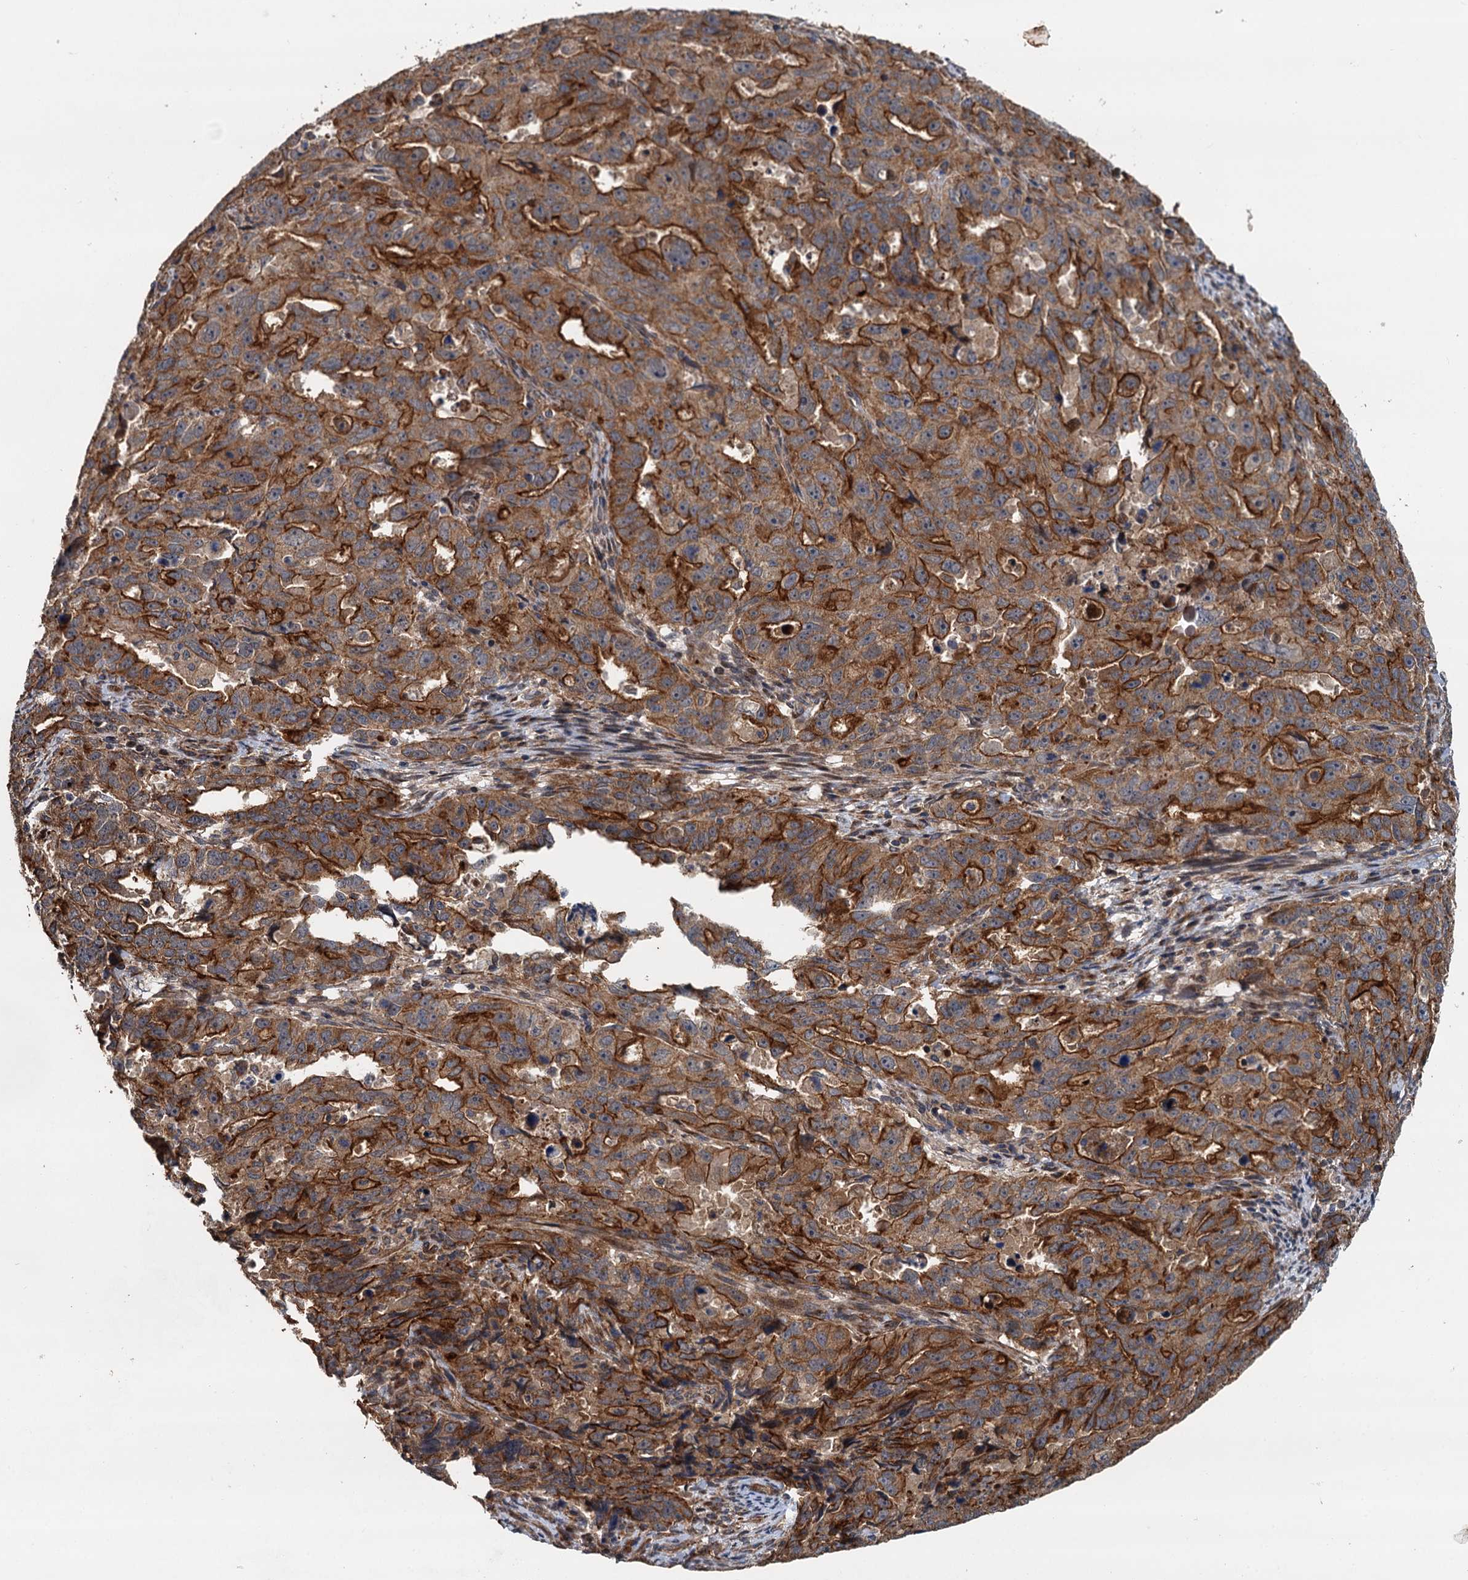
{"staining": {"intensity": "strong", "quantity": ">75%", "location": "cytoplasmic/membranous"}, "tissue": "endometrial cancer", "cell_type": "Tumor cells", "image_type": "cancer", "snomed": [{"axis": "morphology", "description": "Adenocarcinoma, NOS"}, {"axis": "topography", "description": "Endometrium"}], "caption": "Tumor cells exhibit high levels of strong cytoplasmic/membranous positivity in about >75% of cells in human endometrial cancer.", "gene": "LRRK2", "patient": {"sex": "female", "age": 65}}